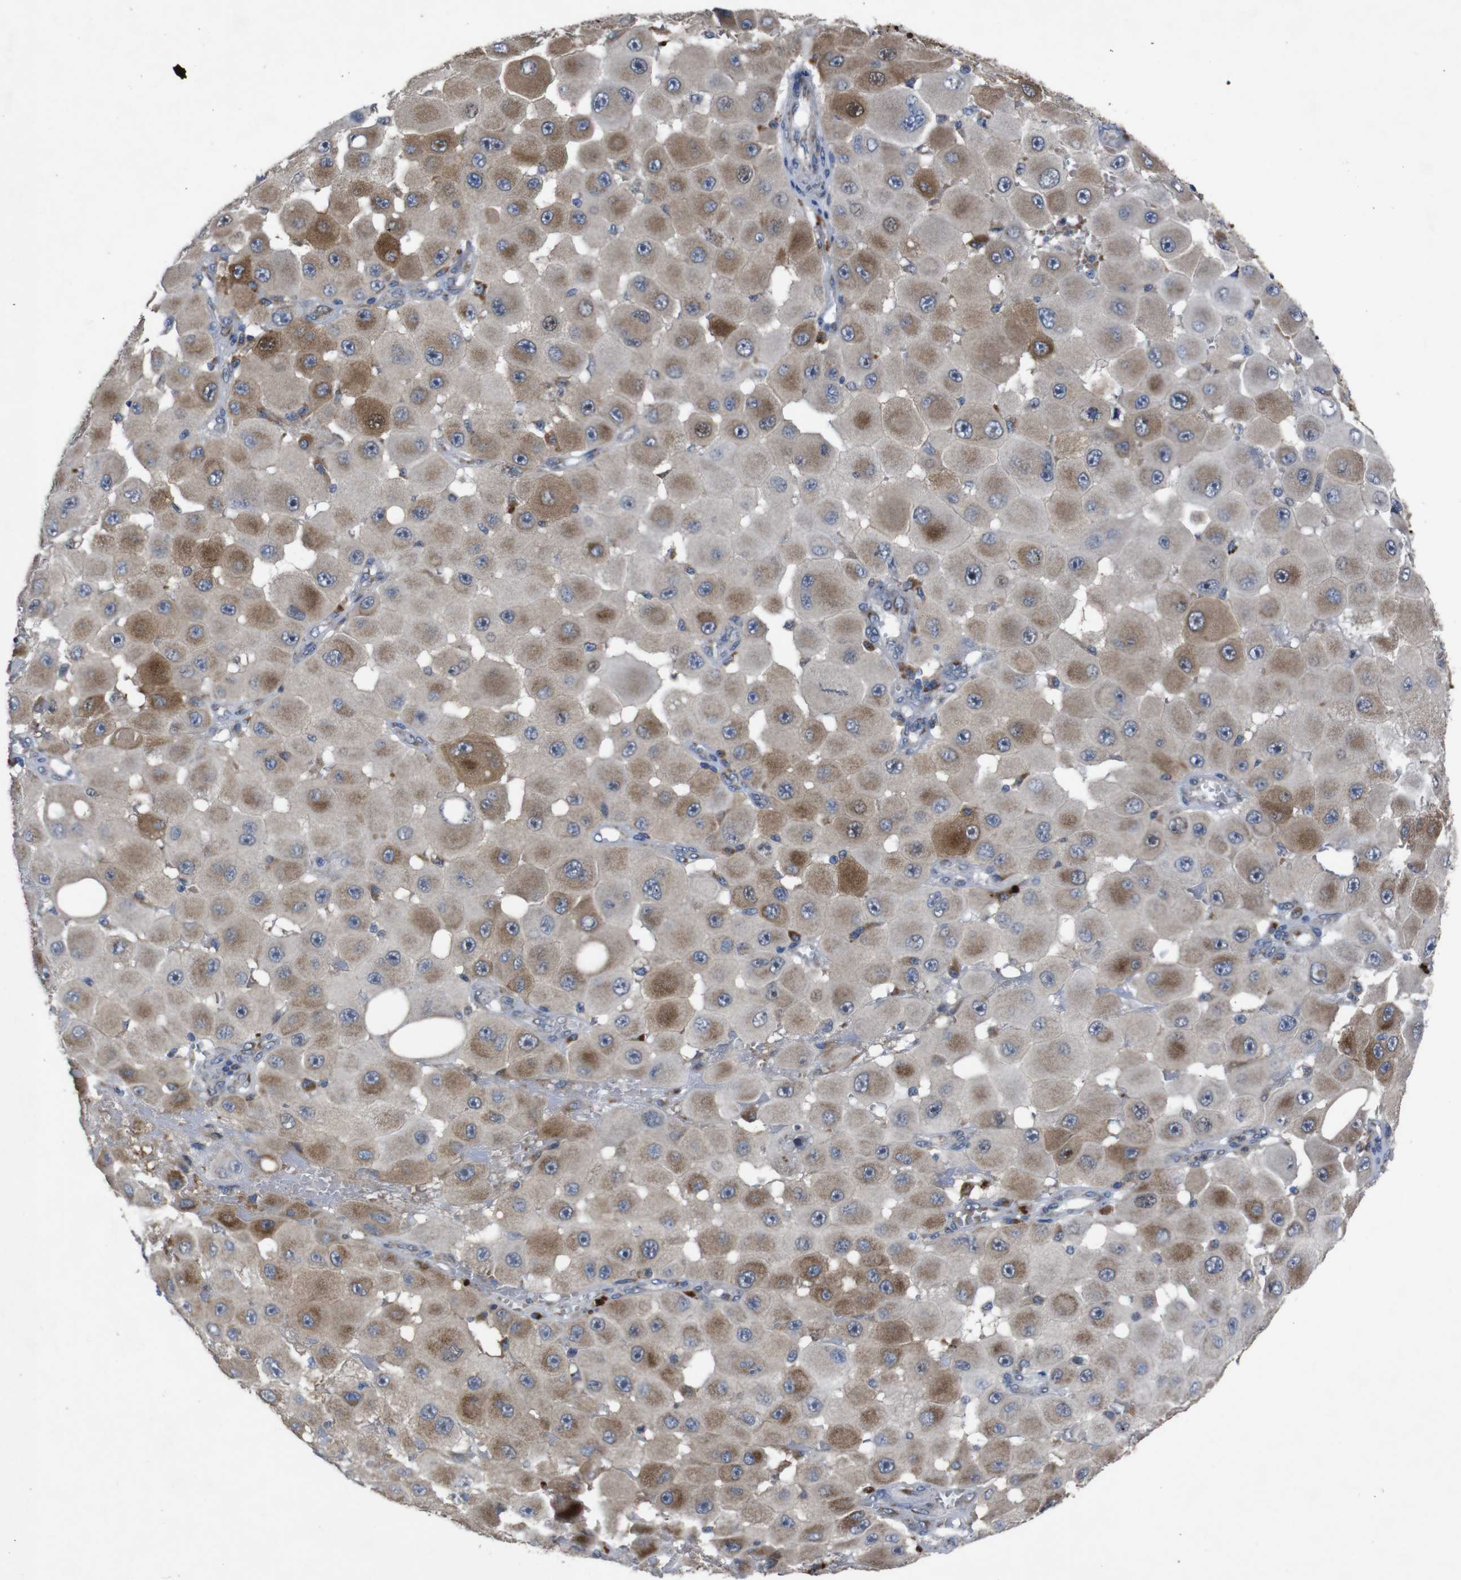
{"staining": {"intensity": "moderate", "quantity": "25%-75%", "location": "cytoplasmic/membranous"}, "tissue": "melanoma", "cell_type": "Tumor cells", "image_type": "cancer", "snomed": [{"axis": "morphology", "description": "Malignant melanoma, NOS"}, {"axis": "topography", "description": "Skin"}], "caption": "A photomicrograph showing moderate cytoplasmic/membranous expression in about 25%-75% of tumor cells in melanoma, as visualized by brown immunohistochemical staining.", "gene": "CHST10", "patient": {"sex": "female", "age": 81}}